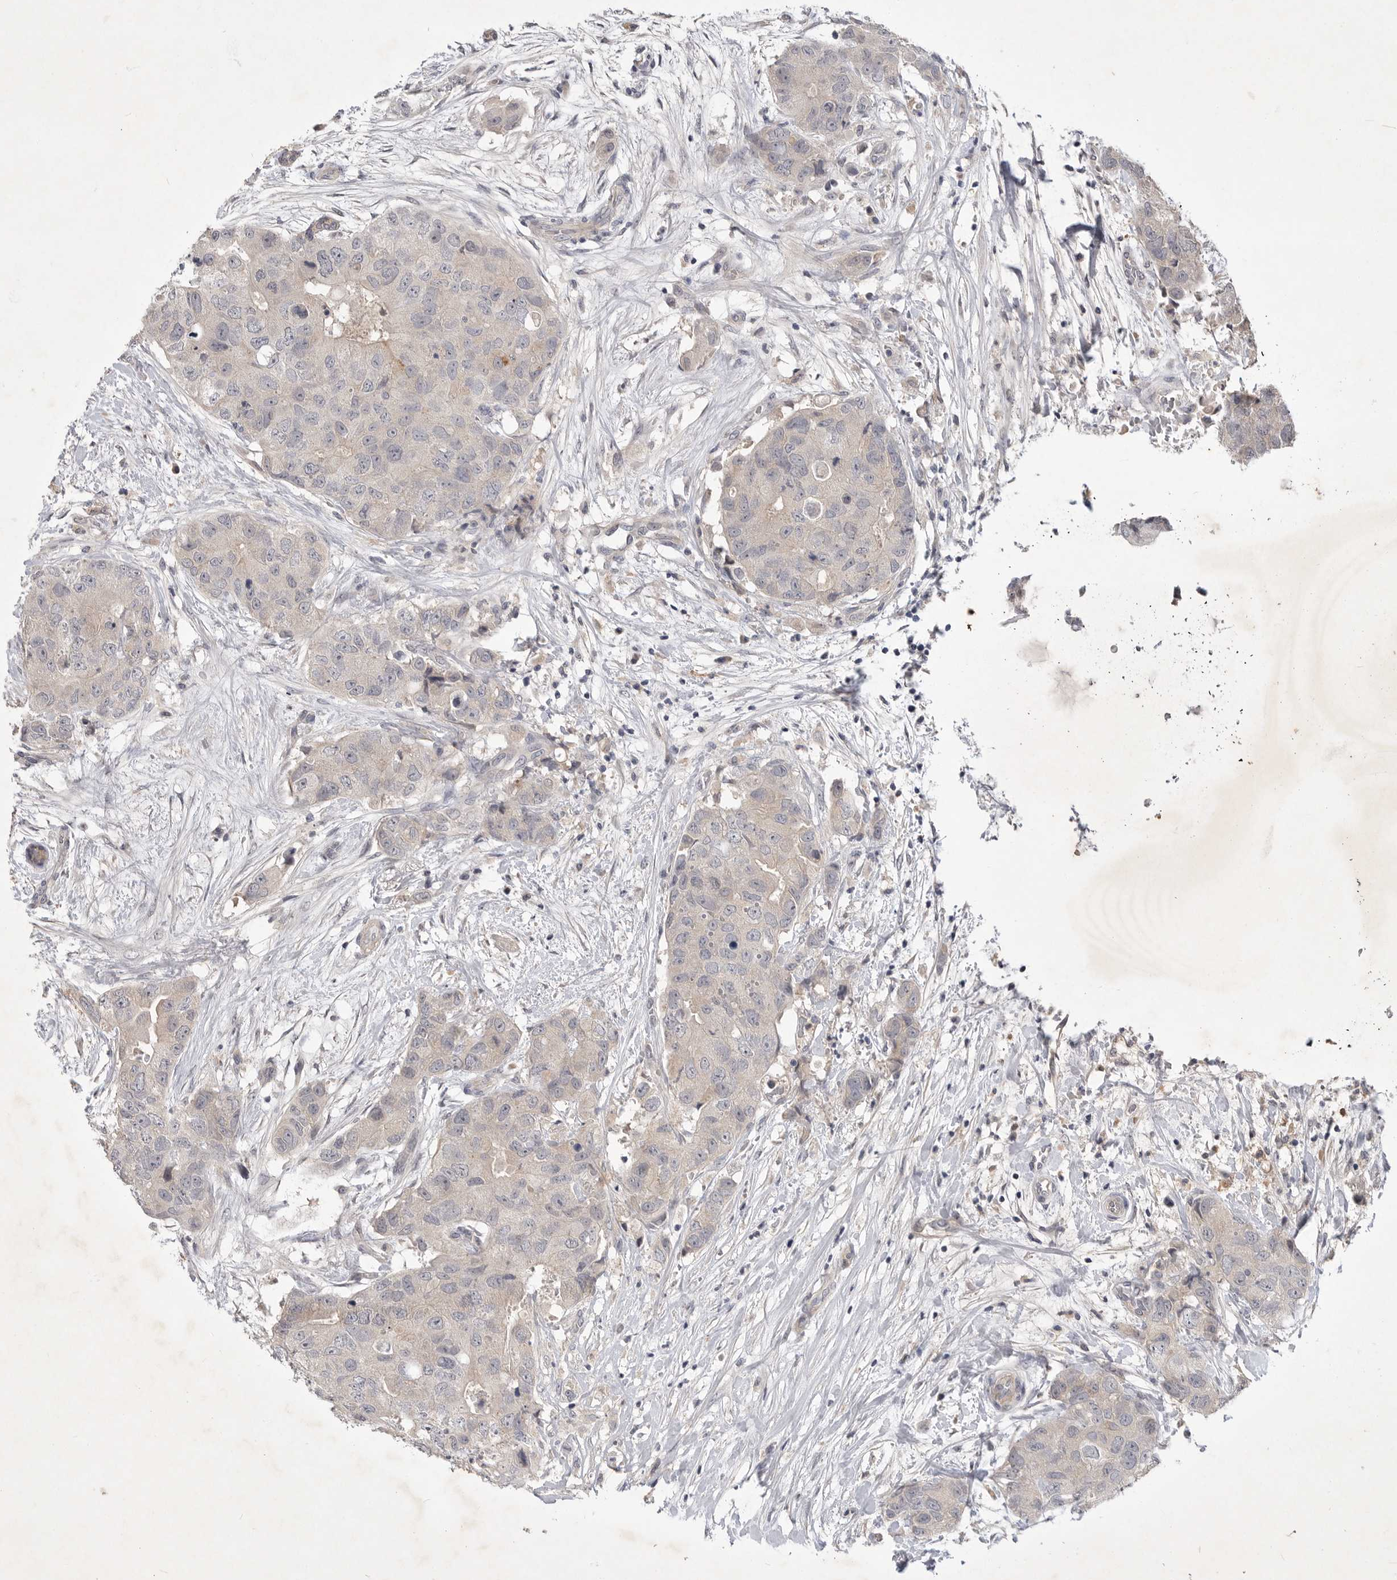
{"staining": {"intensity": "negative", "quantity": "none", "location": "none"}, "tissue": "breast cancer", "cell_type": "Tumor cells", "image_type": "cancer", "snomed": [{"axis": "morphology", "description": "Duct carcinoma"}, {"axis": "topography", "description": "Breast"}], "caption": "Protein analysis of breast intraductal carcinoma demonstrates no significant positivity in tumor cells.", "gene": "ITGAD", "patient": {"sex": "female", "age": 62}}